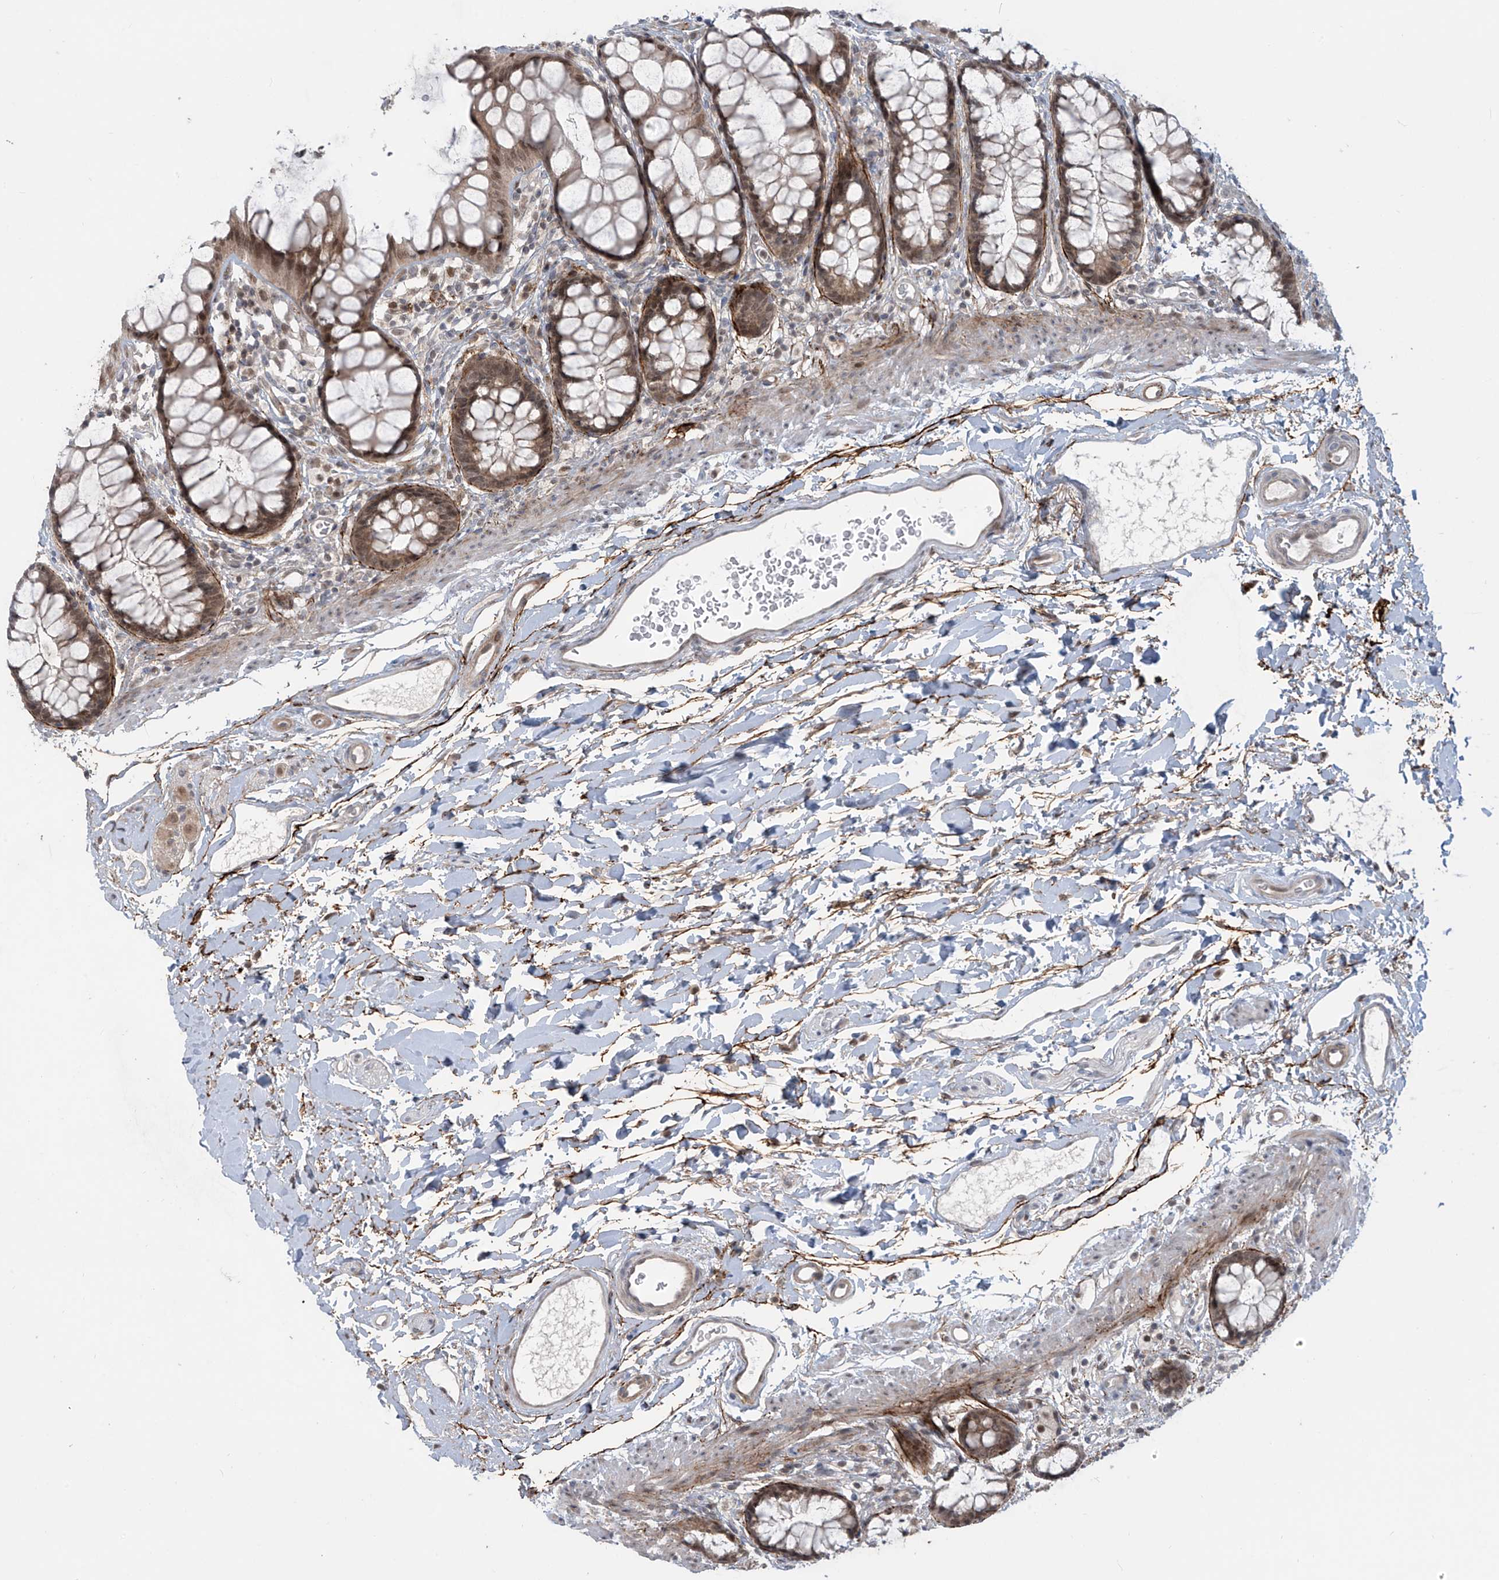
{"staining": {"intensity": "moderate", "quantity": ">75%", "location": "nuclear"}, "tissue": "rectum", "cell_type": "Glandular cells", "image_type": "normal", "snomed": [{"axis": "morphology", "description": "Normal tissue, NOS"}, {"axis": "topography", "description": "Rectum"}], "caption": "Protein analysis of normal rectum shows moderate nuclear positivity in approximately >75% of glandular cells. Using DAB (3,3'-diaminobenzidine) (brown) and hematoxylin (blue) stains, captured at high magnification using brightfield microscopy.", "gene": "LAGE3", "patient": {"sex": "female", "age": 65}}